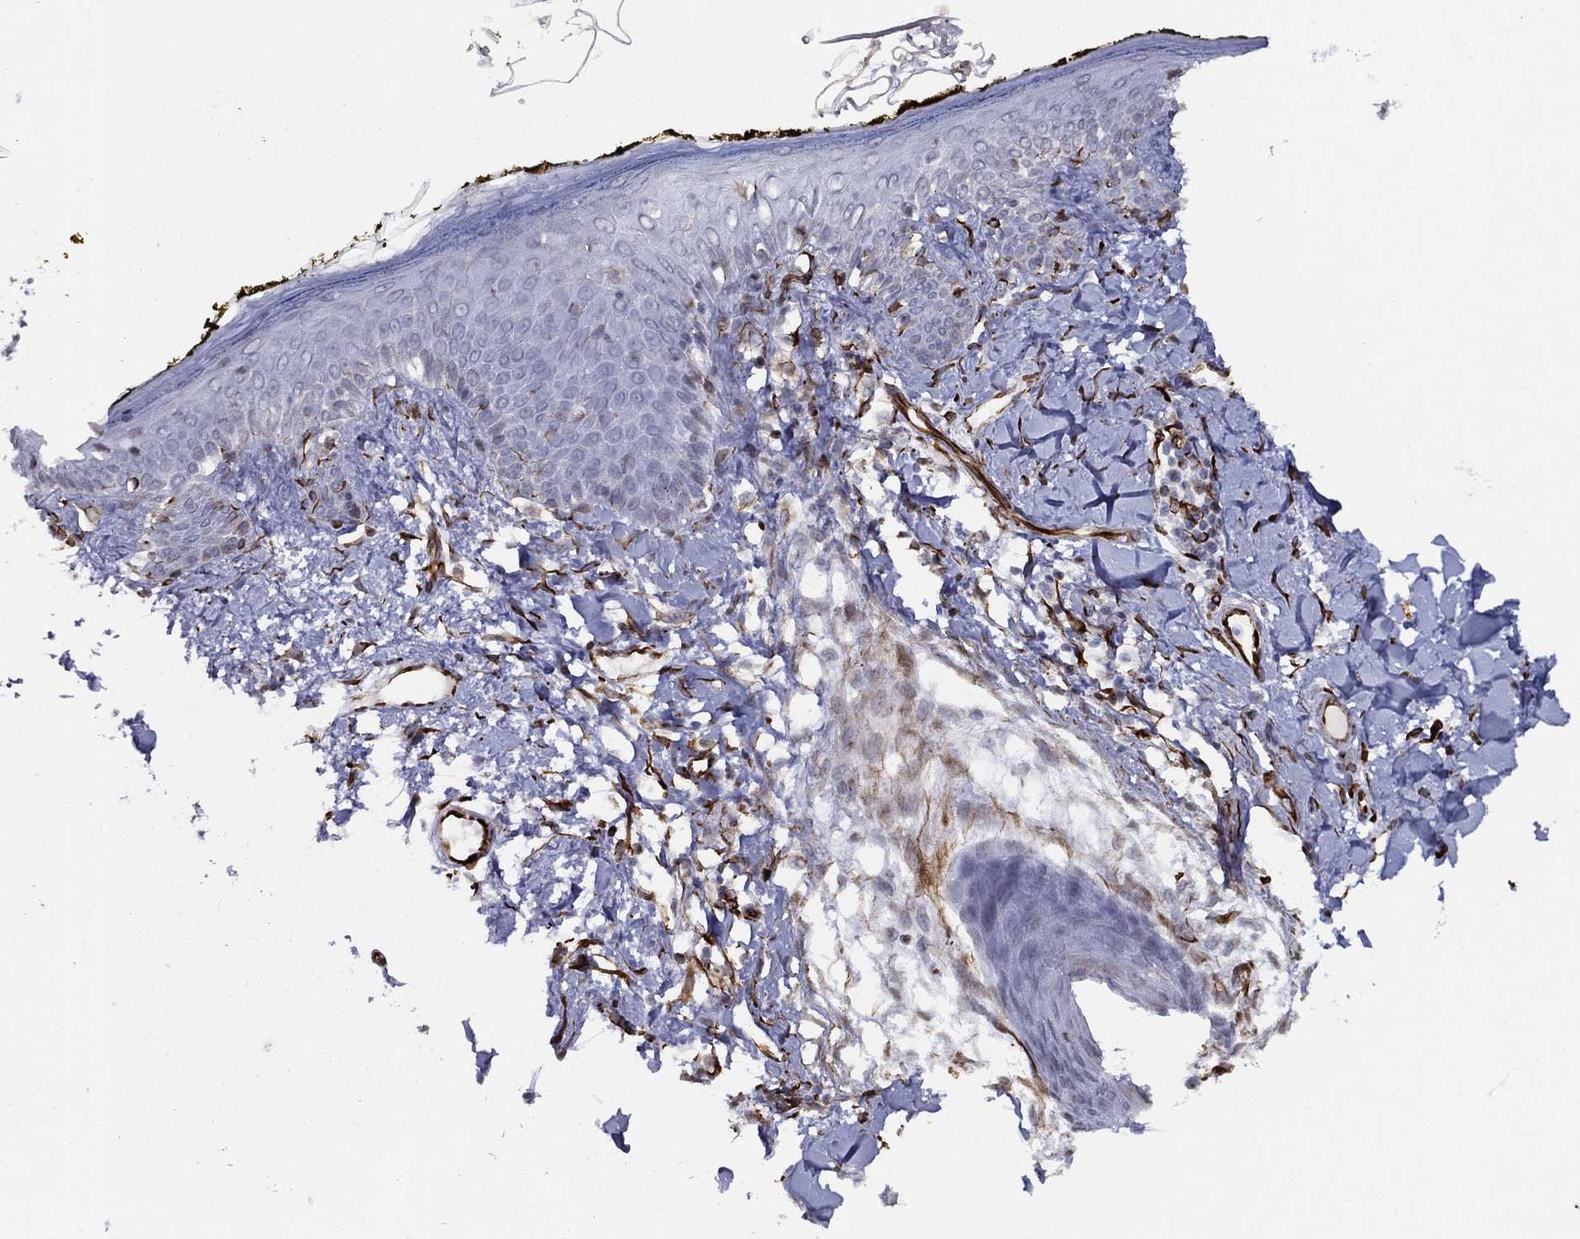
{"staining": {"intensity": "negative", "quantity": "none", "location": "none"}, "tissue": "skin", "cell_type": "Fibroblasts", "image_type": "normal", "snomed": [{"axis": "morphology", "description": "Normal tissue, NOS"}, {"axis": "topography", "description": "Skin"}], "caption": "Fibroblasts are negative for protein expression in benign human skin.", "gene": "MAS1", "patient": {"sex": "male", "age": 76}}